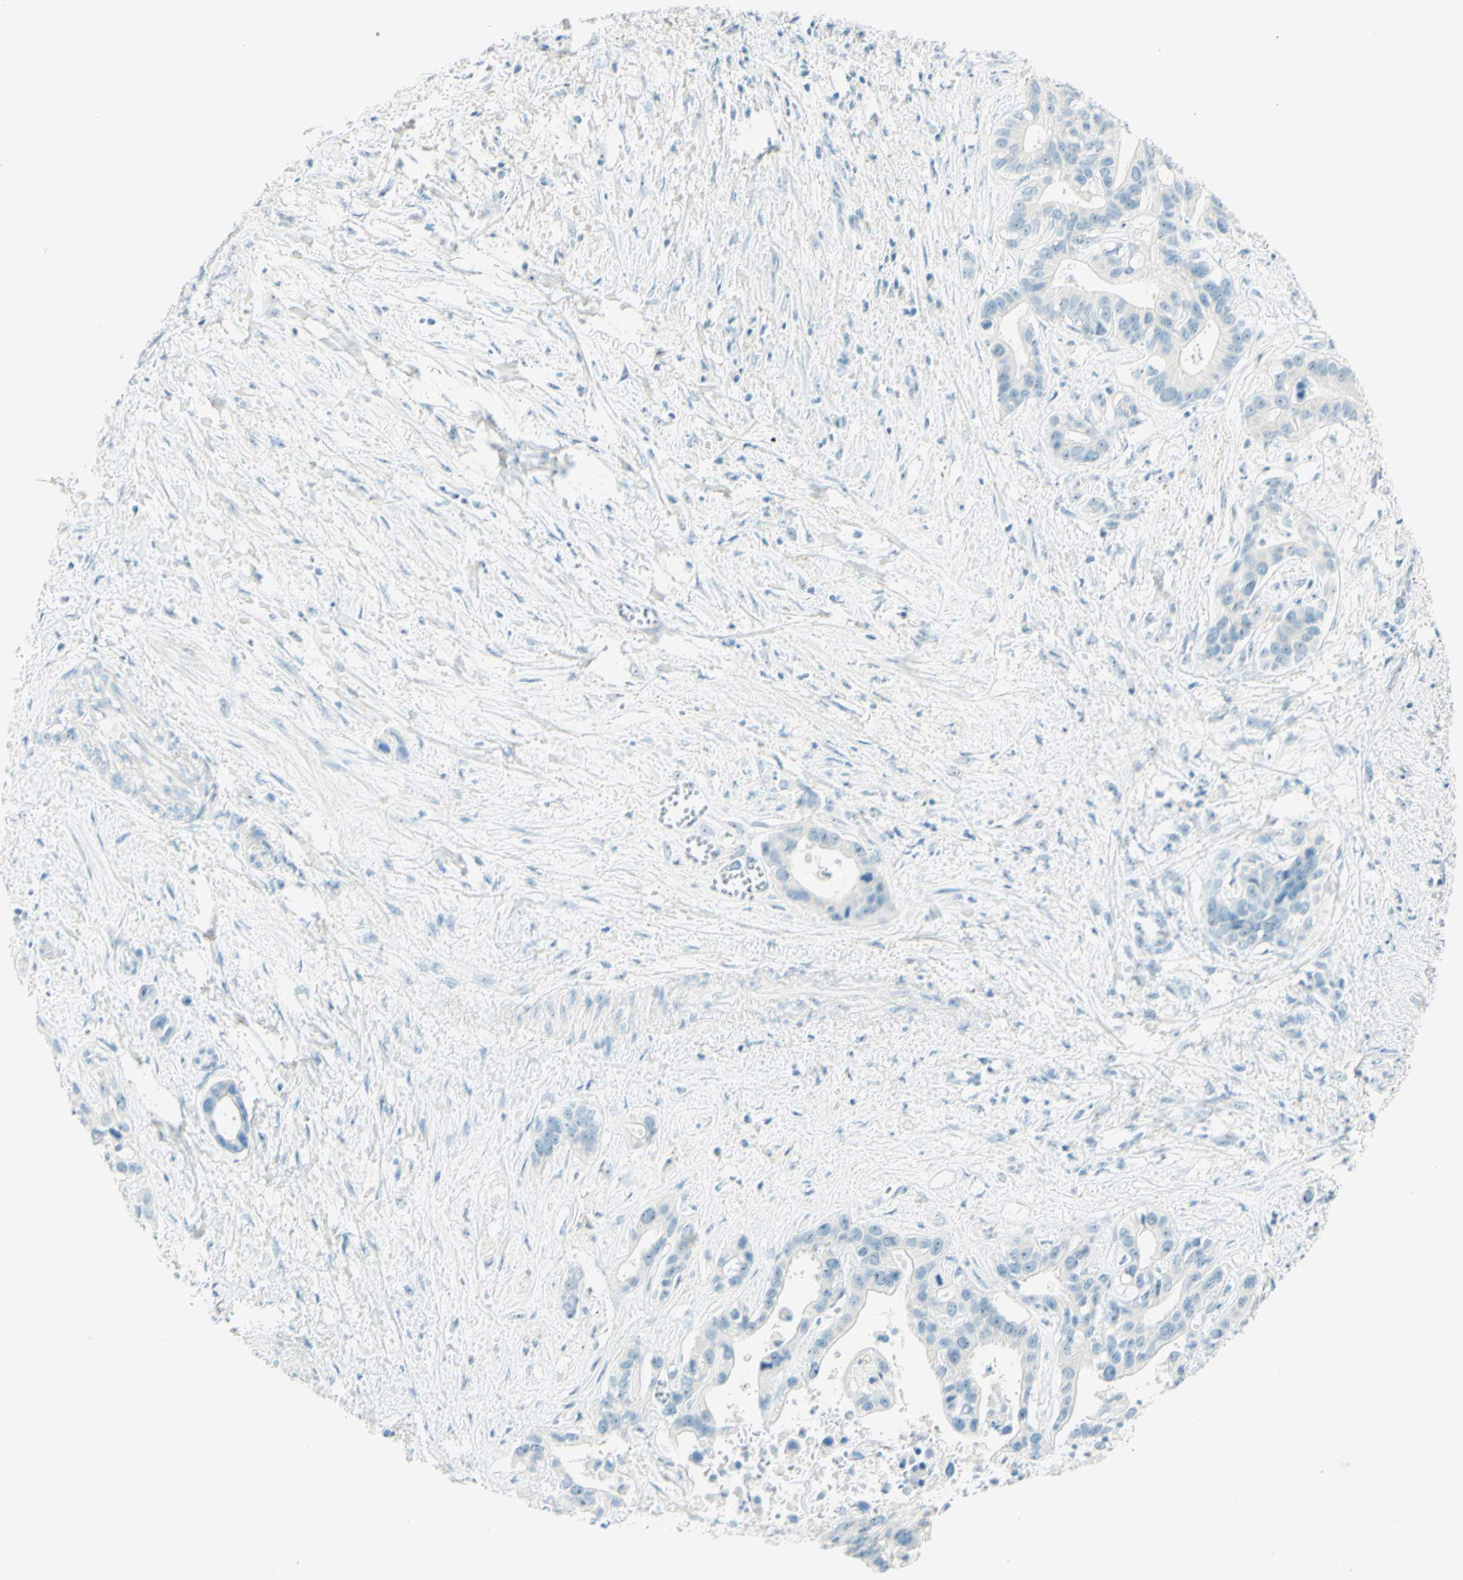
{"staining": {"intensity": "negative", "quantity": "none", "location": "none"}, "tissue": "liver cancer", "cell_type": "Tumor cells", "image_type": "cancer", "snomed": [{"axis": "morphology", "description": "Cholangiocarcinoma"}, {"axis": "topography", "description": "Liver"}], "caption": "Photomicrograph shows no significant protein positivity in tumor cells of liver cholangiocarcinoma. Nuclei are stained in blue.", "gene": "FMR1NB", "patient": {"sex": "female", "age": 65}}